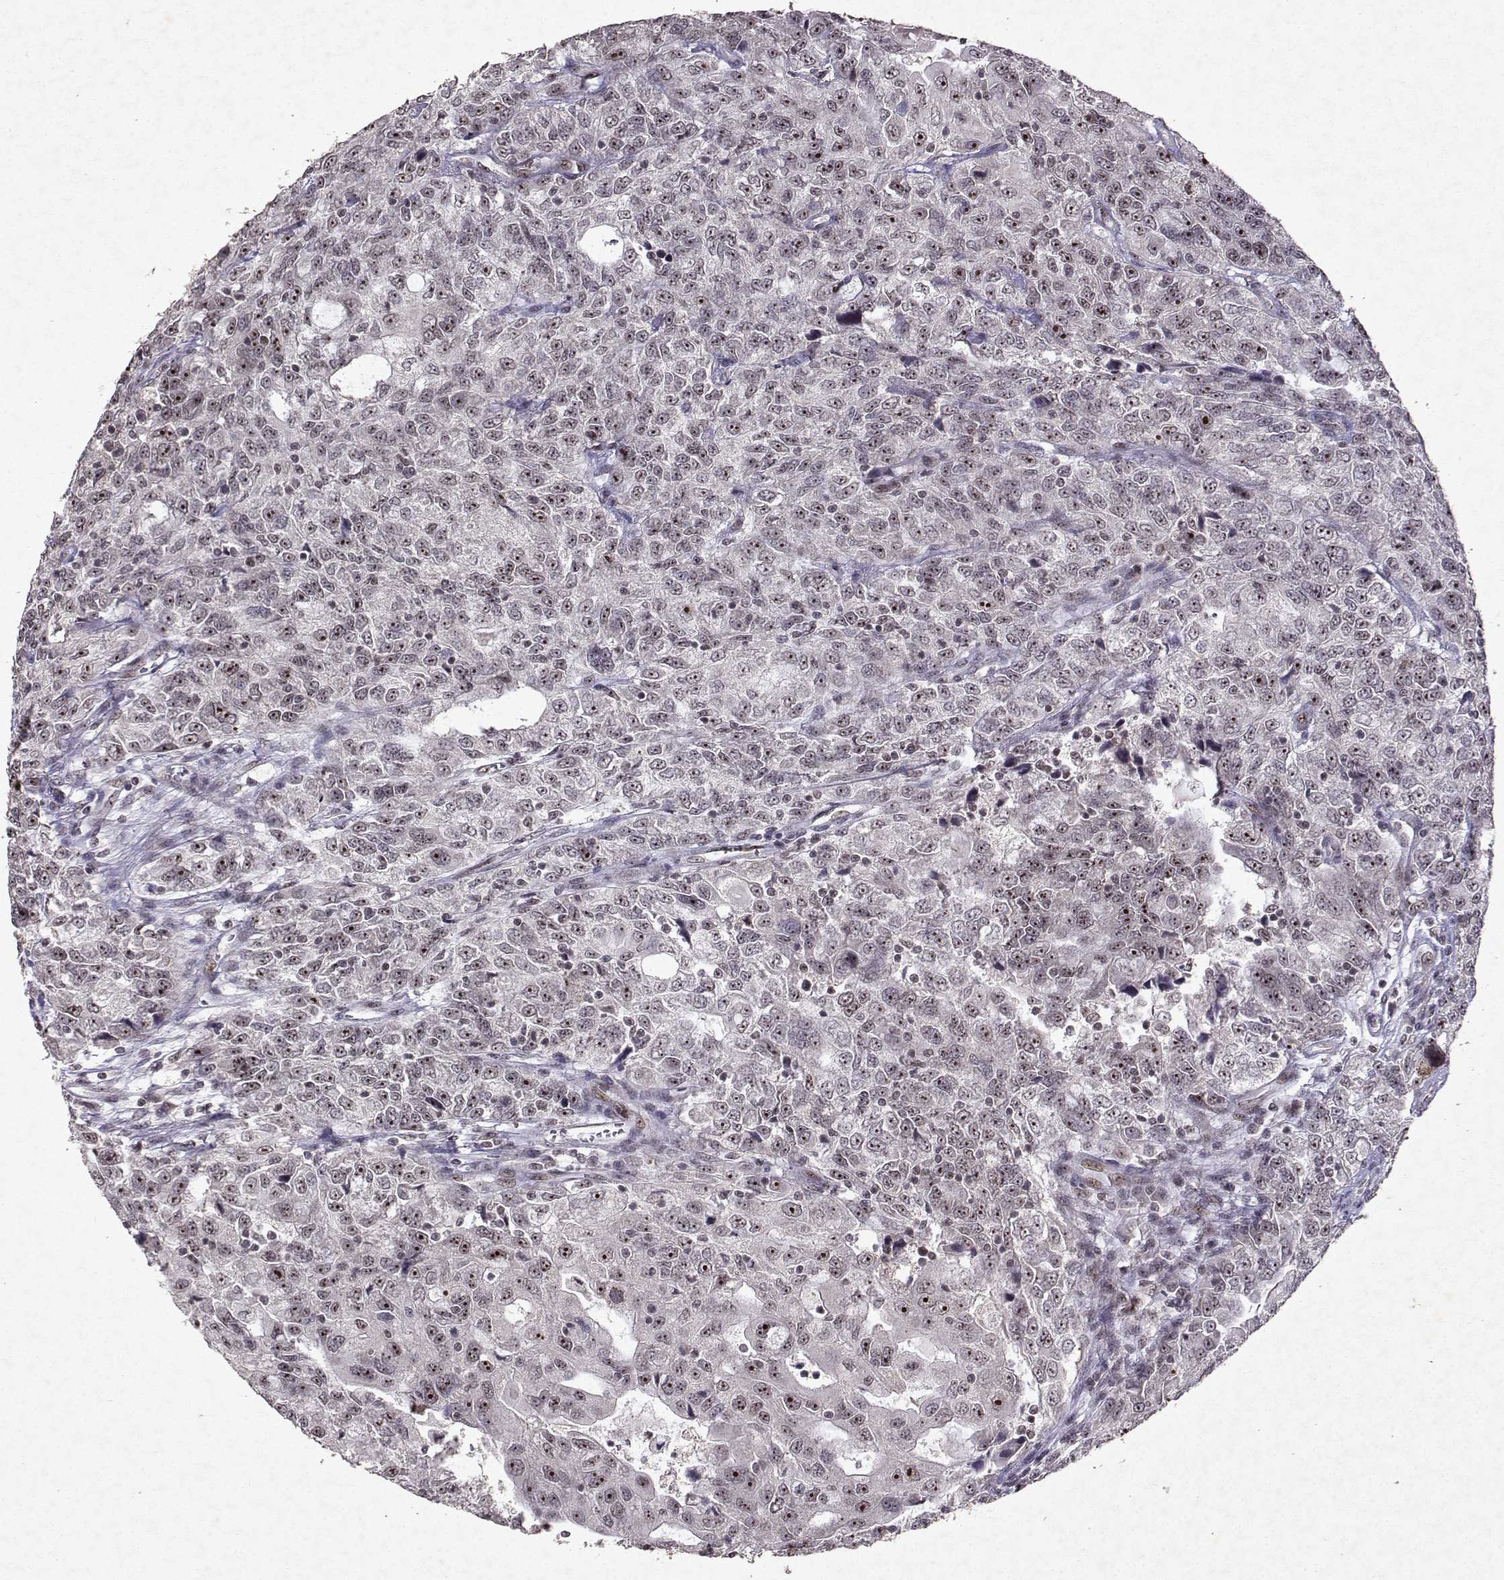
{"staining": {"intensity": "strong", "quantity": "25%-75%", "location": "nuclear"}, "tissue": "urothelial cancer", "cell_type": "Tumor cells", "image_type": "cancer", "snomed": [{"axis": "morphology", "description": "Urothelial carcinoma, NOS"}, {"axis": "morphology", "description": "Urothelial carcinoma, High grade"}, {"axis": "topography", "description": "Urinary bladder"}], "caption": "Urothelial cancer was stained to show a protein in brown. There is high levels of strong nuclear positivity in about 25%-75% of tumor cells.", "gene": "DDX56", "patient": {"sex": "female", "age": 73}}